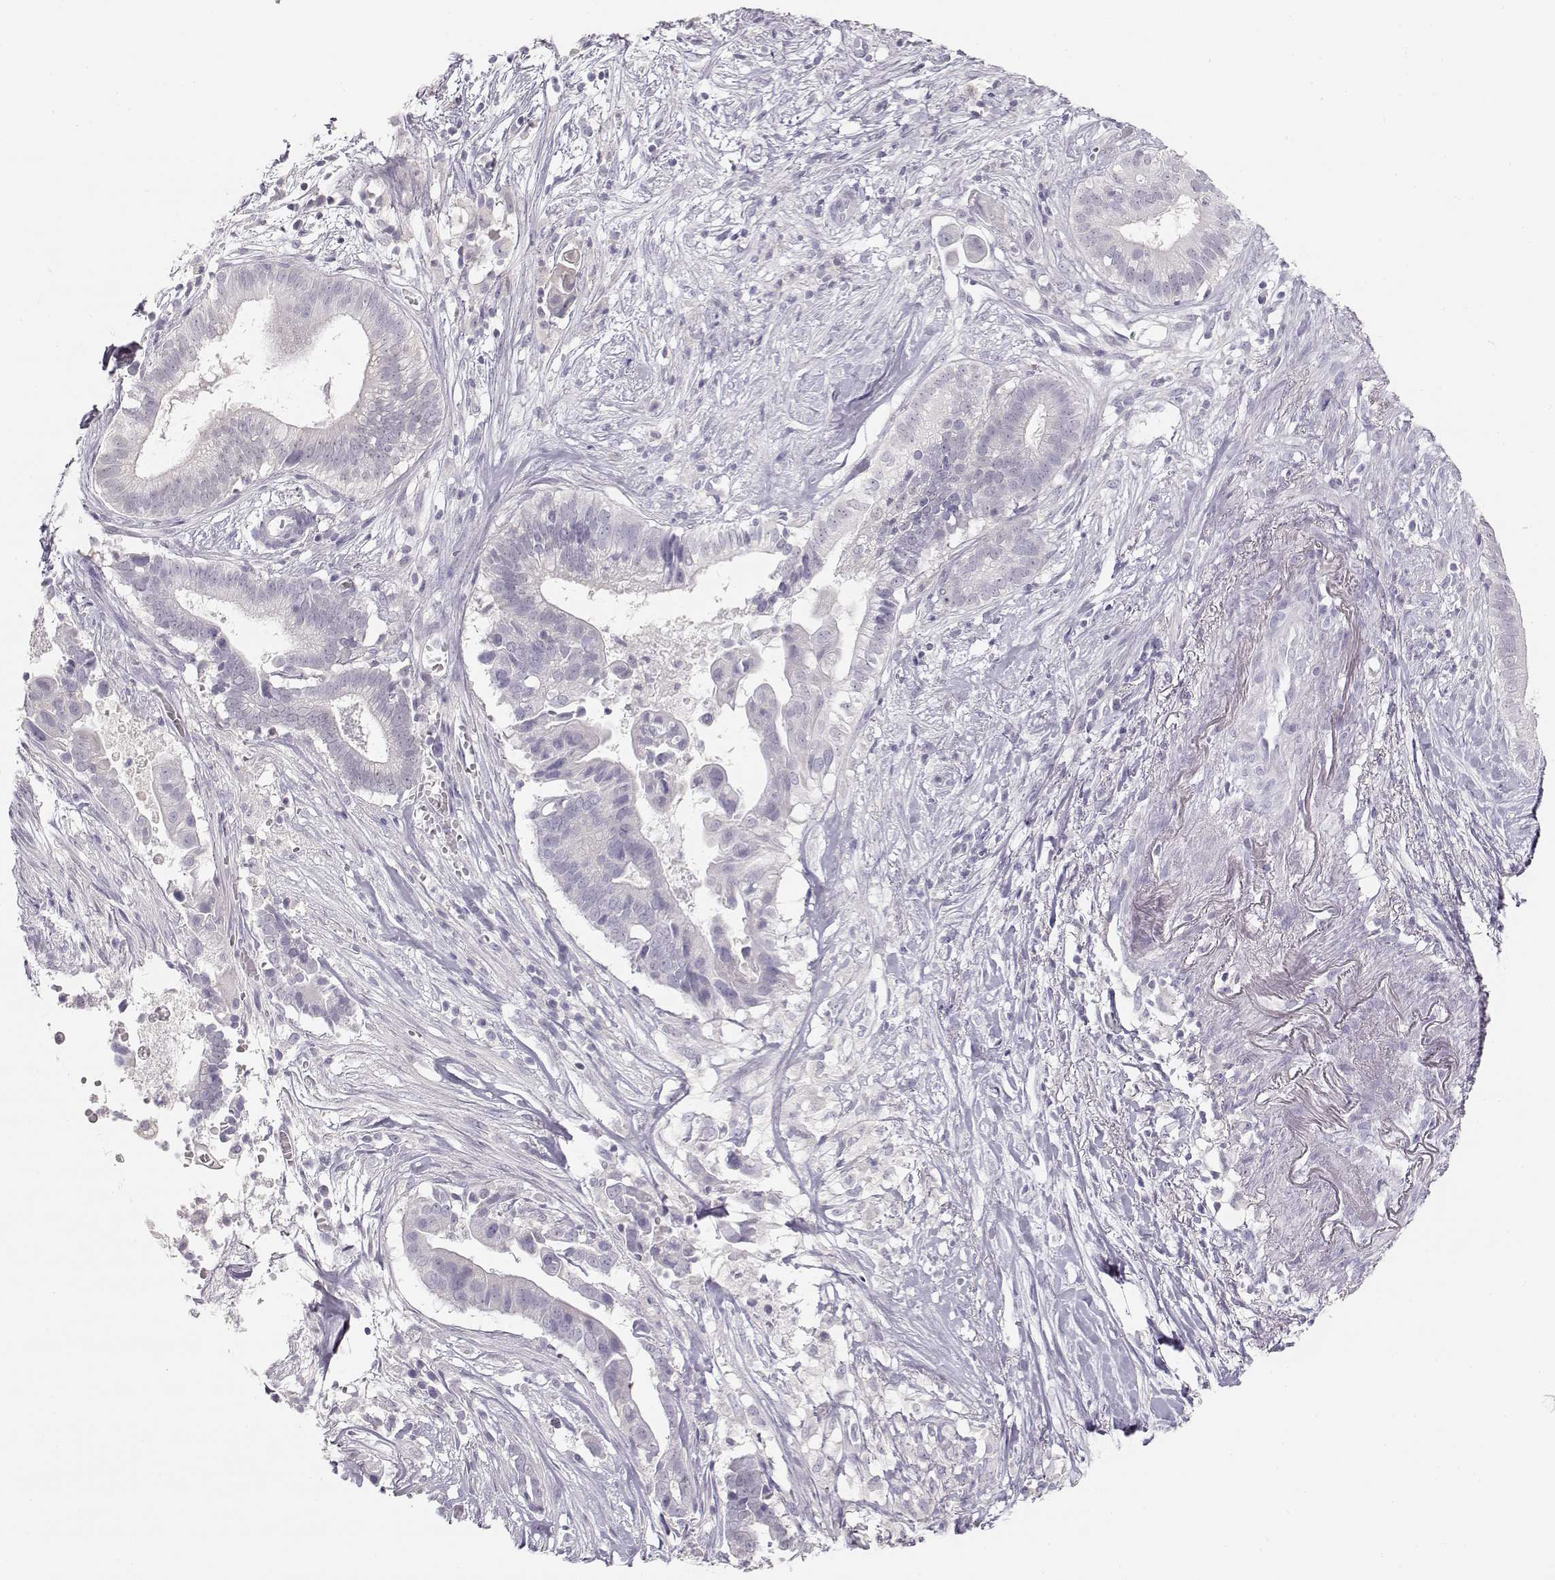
{"staining": {"intensity": "negative", "quantity": "none", "location": "none"}, "tissue": "pancreatic cancer", "cell_type": "Tumor cells", "image_type": "cancer", "snomed": [{"axis": "morphology", "description": "Adenocarcinoma, NOS"}, {"axis": "topography", "description": "Pancreas"}], "caption": "This is a histopathology image of immunohistochemistry staining of pancreatic adenocarcinoma, which shows no expression in tumor cells.", "gene": "LEPR", "patient": {"sex": "male", "age": 61}}